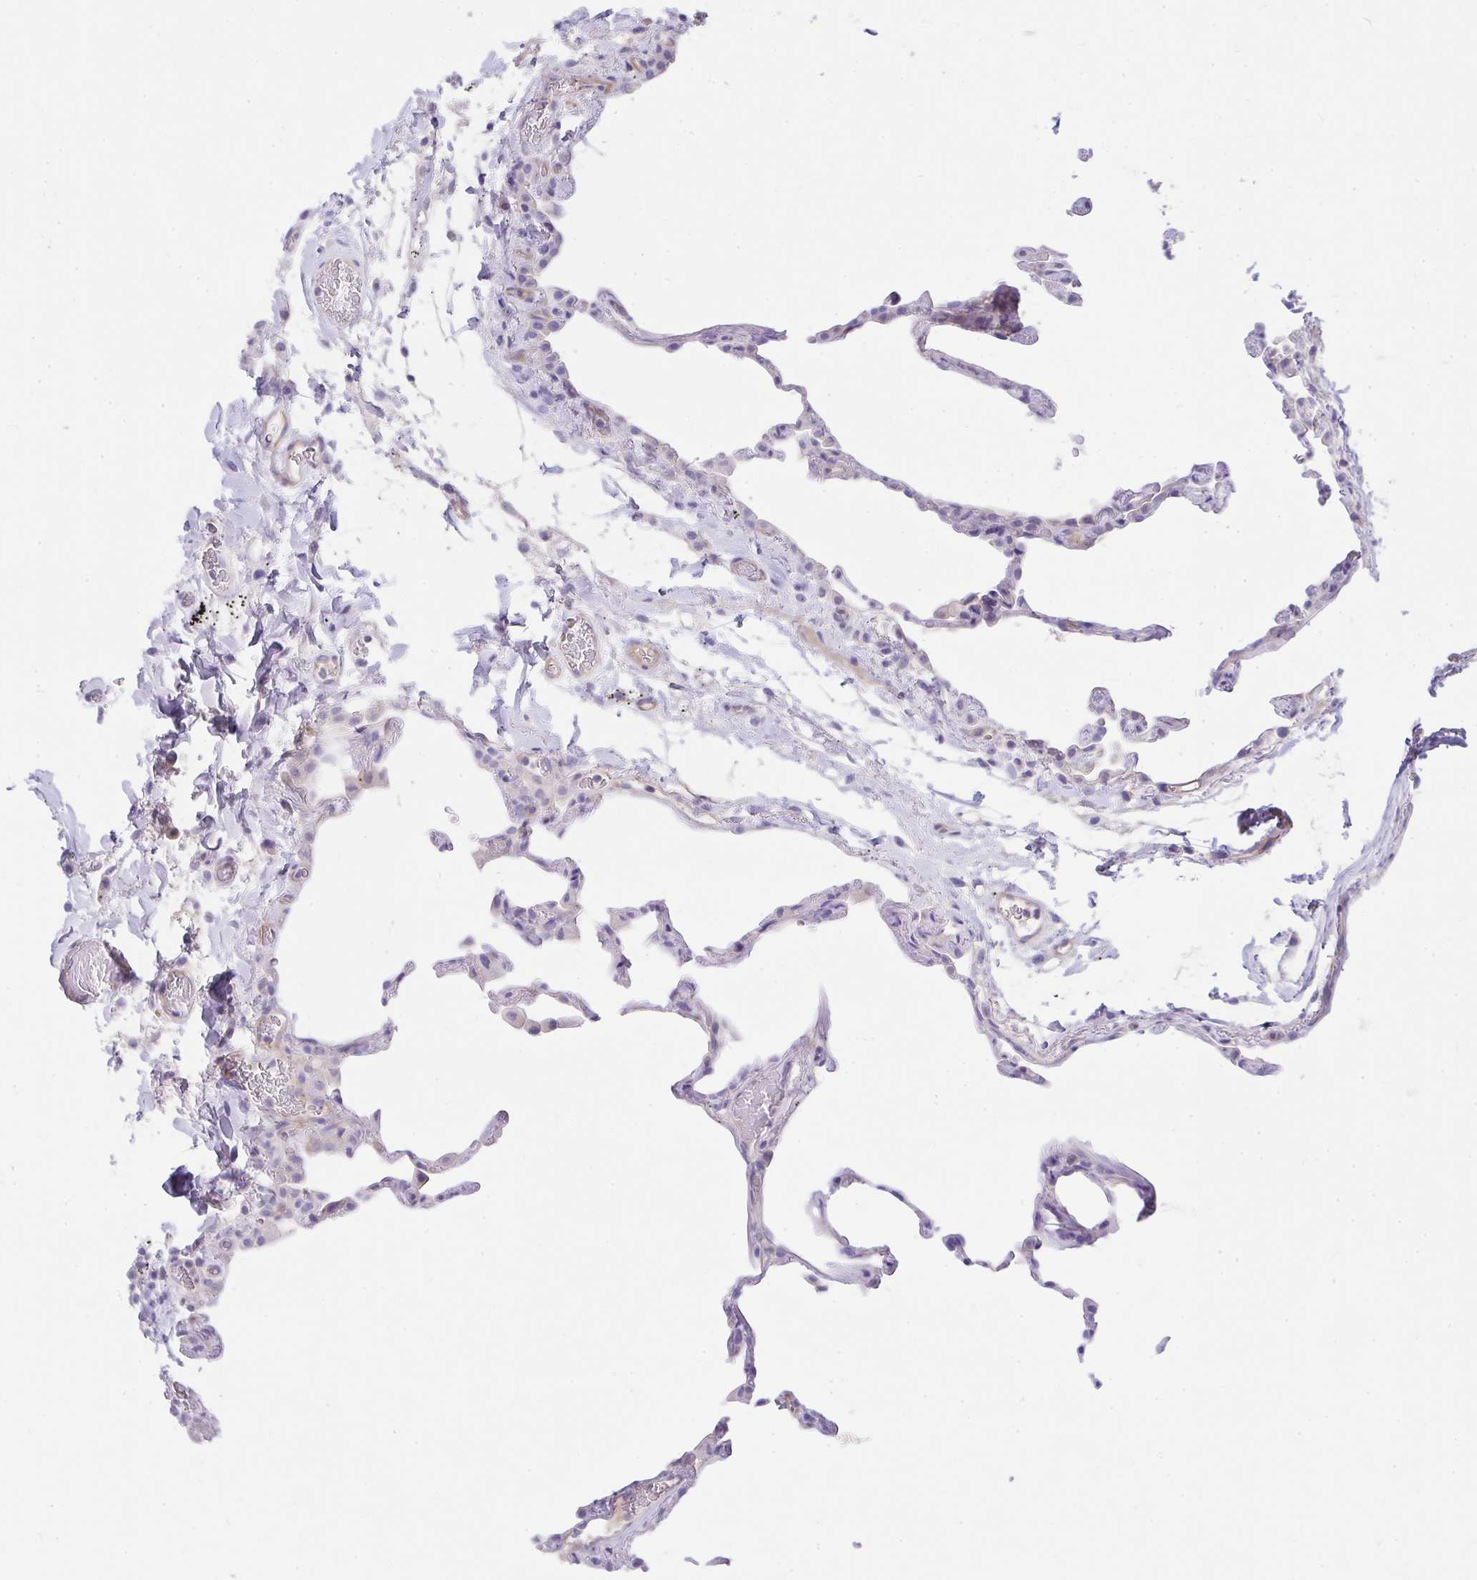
{"staining": {"intensity": "negative", "quantity": "none", "location": "none"}, "tissue": "lung", "cell_type": "Alveolar cells", "image_type": "normal", "snomed": [{"axis": "morphology", "description": "Normal tissue, NOS"}, {"axis": "topography", "description": "Lung"}], "caption": "This is a image of immunohistochemistry staining of benign lung, which shows no positivity in alveolar cells. (DAB immunohistochemistry with hematoxylin counter stain).", "gene": "LRRC36", "patient": {"sex": "female", "age": 57}}